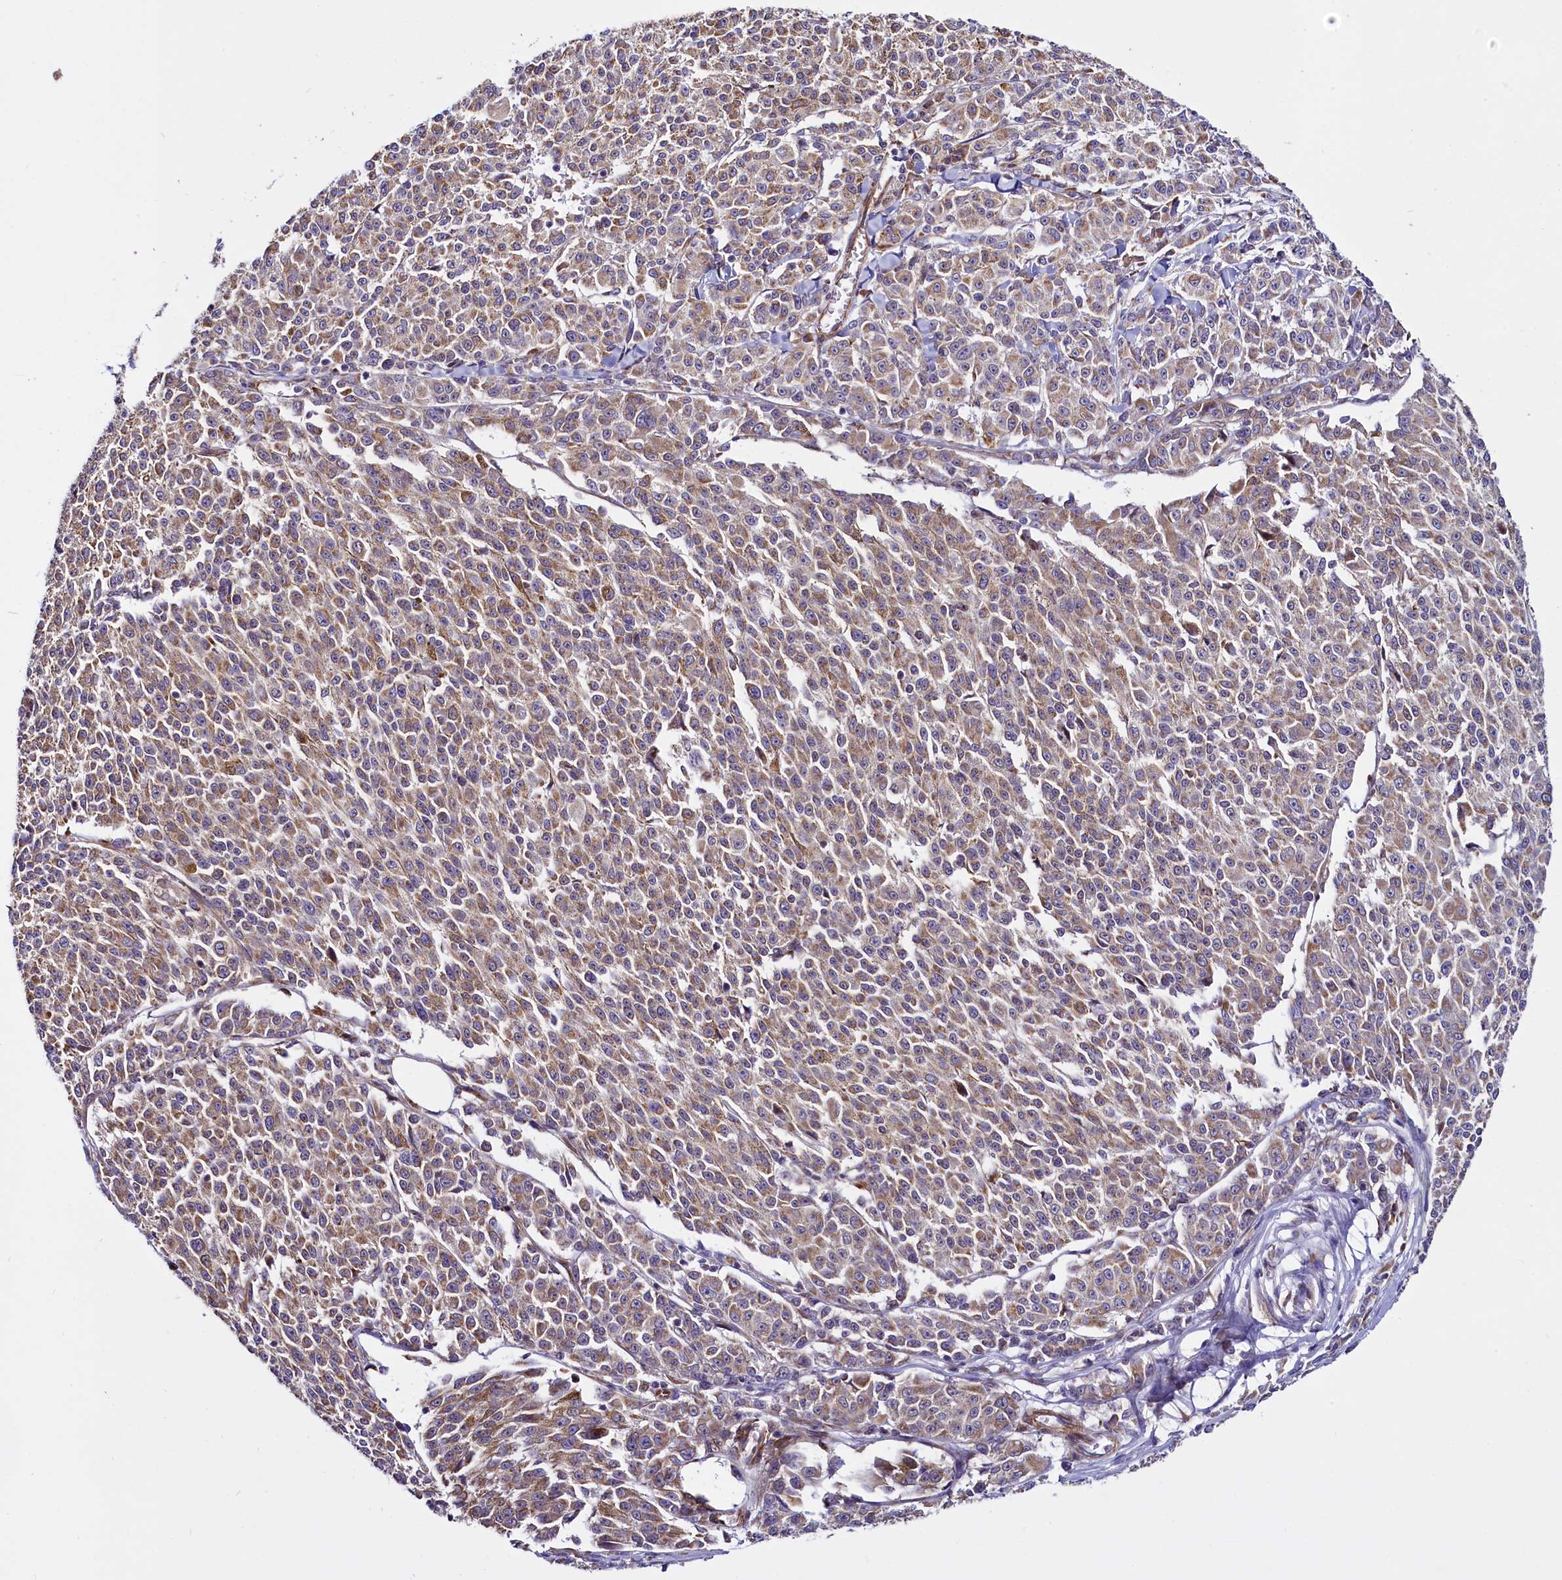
{"staining": {"intensity": "moderate", "quantity": ">75%", "location": "cytoplasmic/membranous"}, "tissue": "melanoma", "cell_type": "Tumor cells", "image_type": "cancer", "snomed": [{"axis": "morphology", "description": "Malignant melanoma, NOS"}, {"axis": "topography", "description": "Skin"}], "caption": "Protein staining of melanoma tissue reveals moderate cytoplasmic/membranous expression in about >75% of tumor cells. (Stains: DAB (3,3'-diaminobenzidine) in brown, nuclei in blue, Microscopy: brightfield microscopy at high magnification).", "gene": "UACA", "patient": {"sex": "female", "age": 52}}